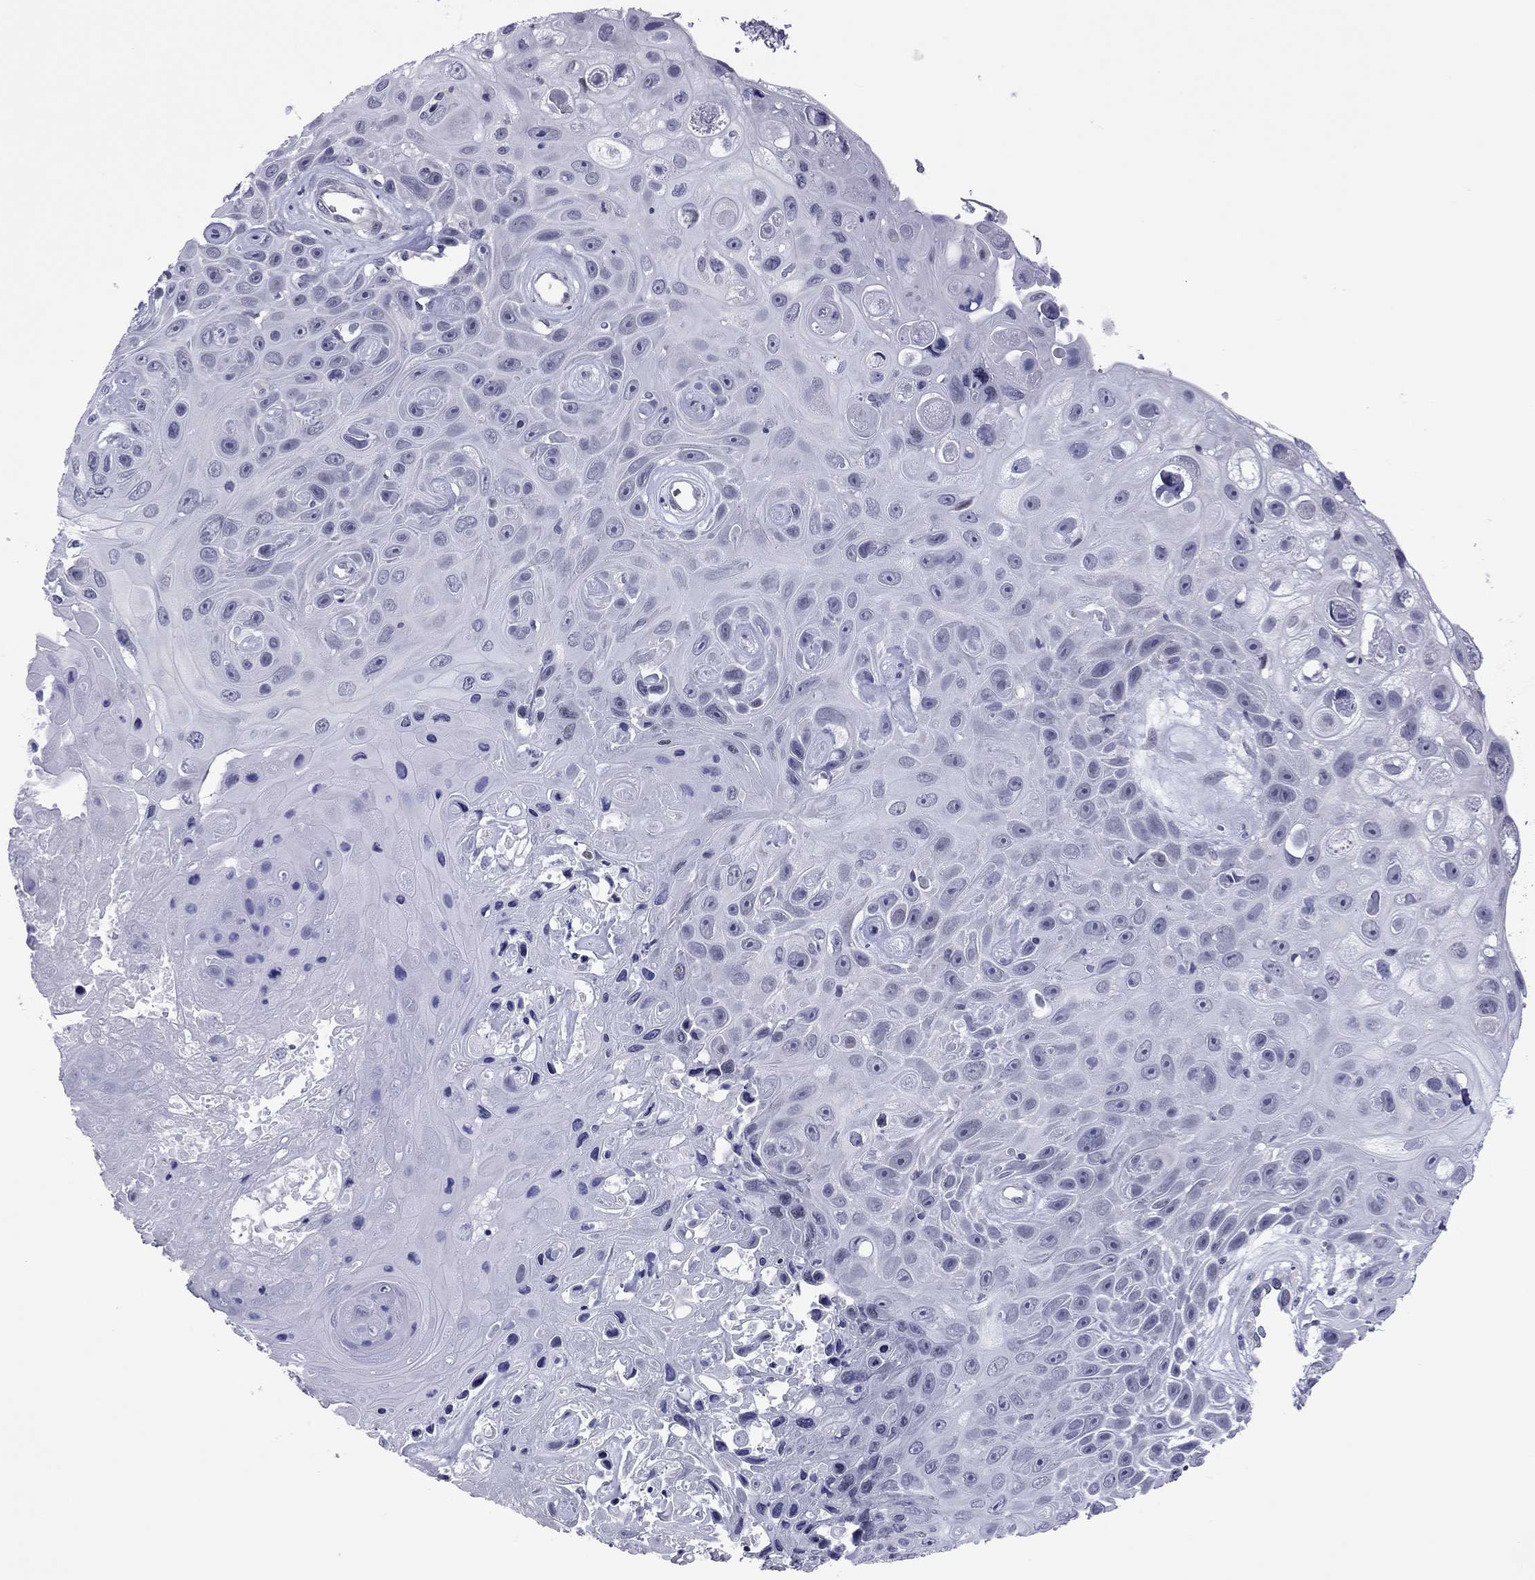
{"staining": {"intensity": "negative", "quantity": "none", "location": "none"}, "tissue": "skin cancer", "cell_type": "Tumor cells", "image_type": "cancer", "snomed": [{"axis": "morphology", "description": "Squamous cell carcinoma, NOS"}, {"axis": "topography", "description": "Skin"}], "caption": "Human skin cancer (squamous cell carcinoma) stained for a protein using immunohistochemistry (IHC) reveals no expression in tumor cells.", "gene": "POU5F2", "patient": {"sex": "male", "age": 82}}